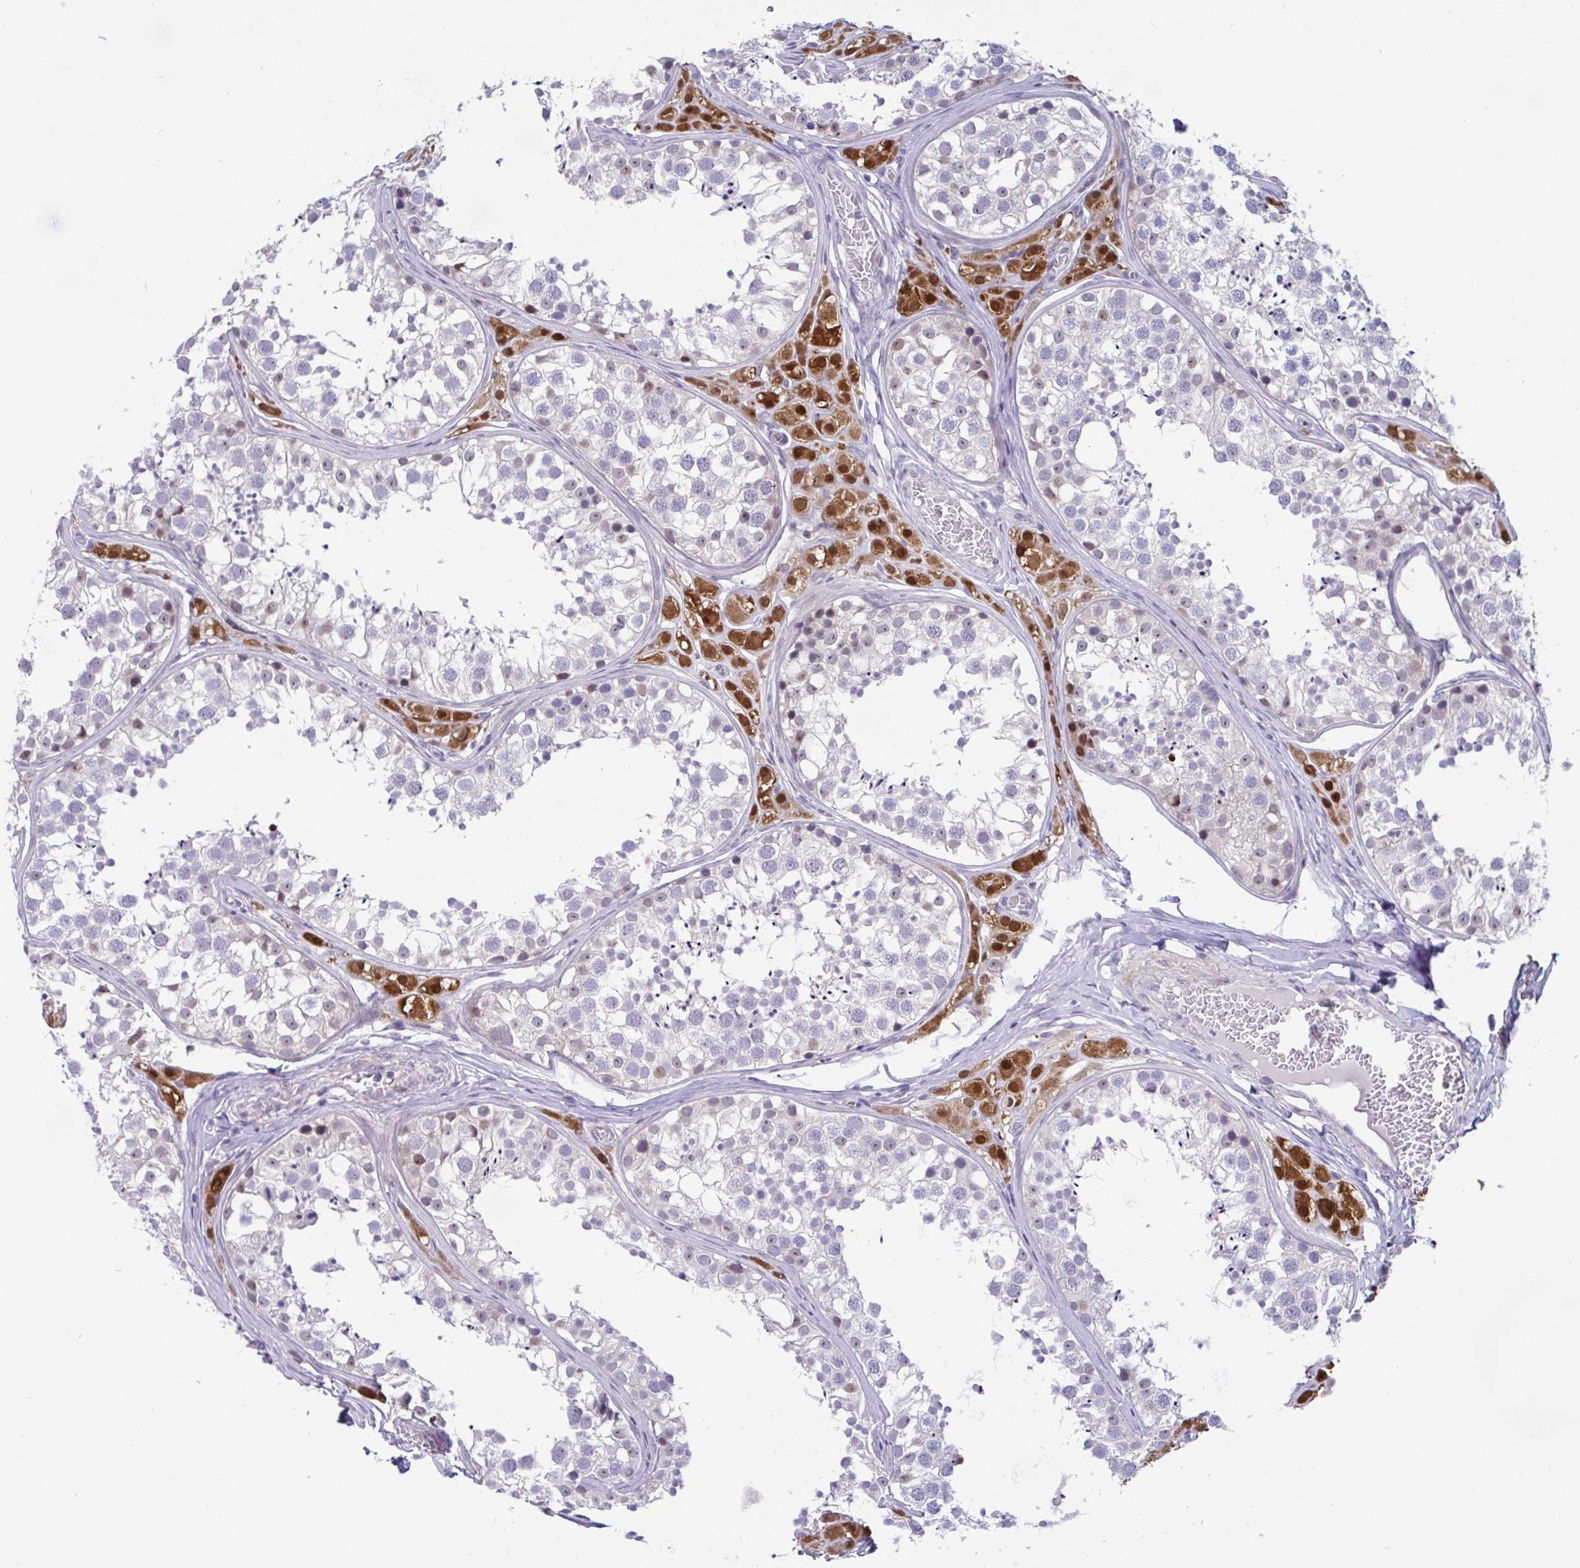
{"staining": {"intensity": "moderate", "quantity": "<25%", "location": "nuclear"}, "tissue": "testis", "cell_type": "Cells in seminiferous ducts", "image_type": "normal", "snomed": [{"axis": "morphology", "description": "Normal tissue, NOS"}, {"axis": "topography", "description": "Testis"}], "caption": "Testis stained with DAB immunohistochemistry (IHC) displays low levels of moderate nuclear positivity in approximately <25% of cells in seminiferous ducts. (DAB (3,3'-diaminobenzidine) IHC, brown staining for protein, blue staining for nuclei).", "gene": "USP35", "patient": {"sex": "male", "age": 13}}